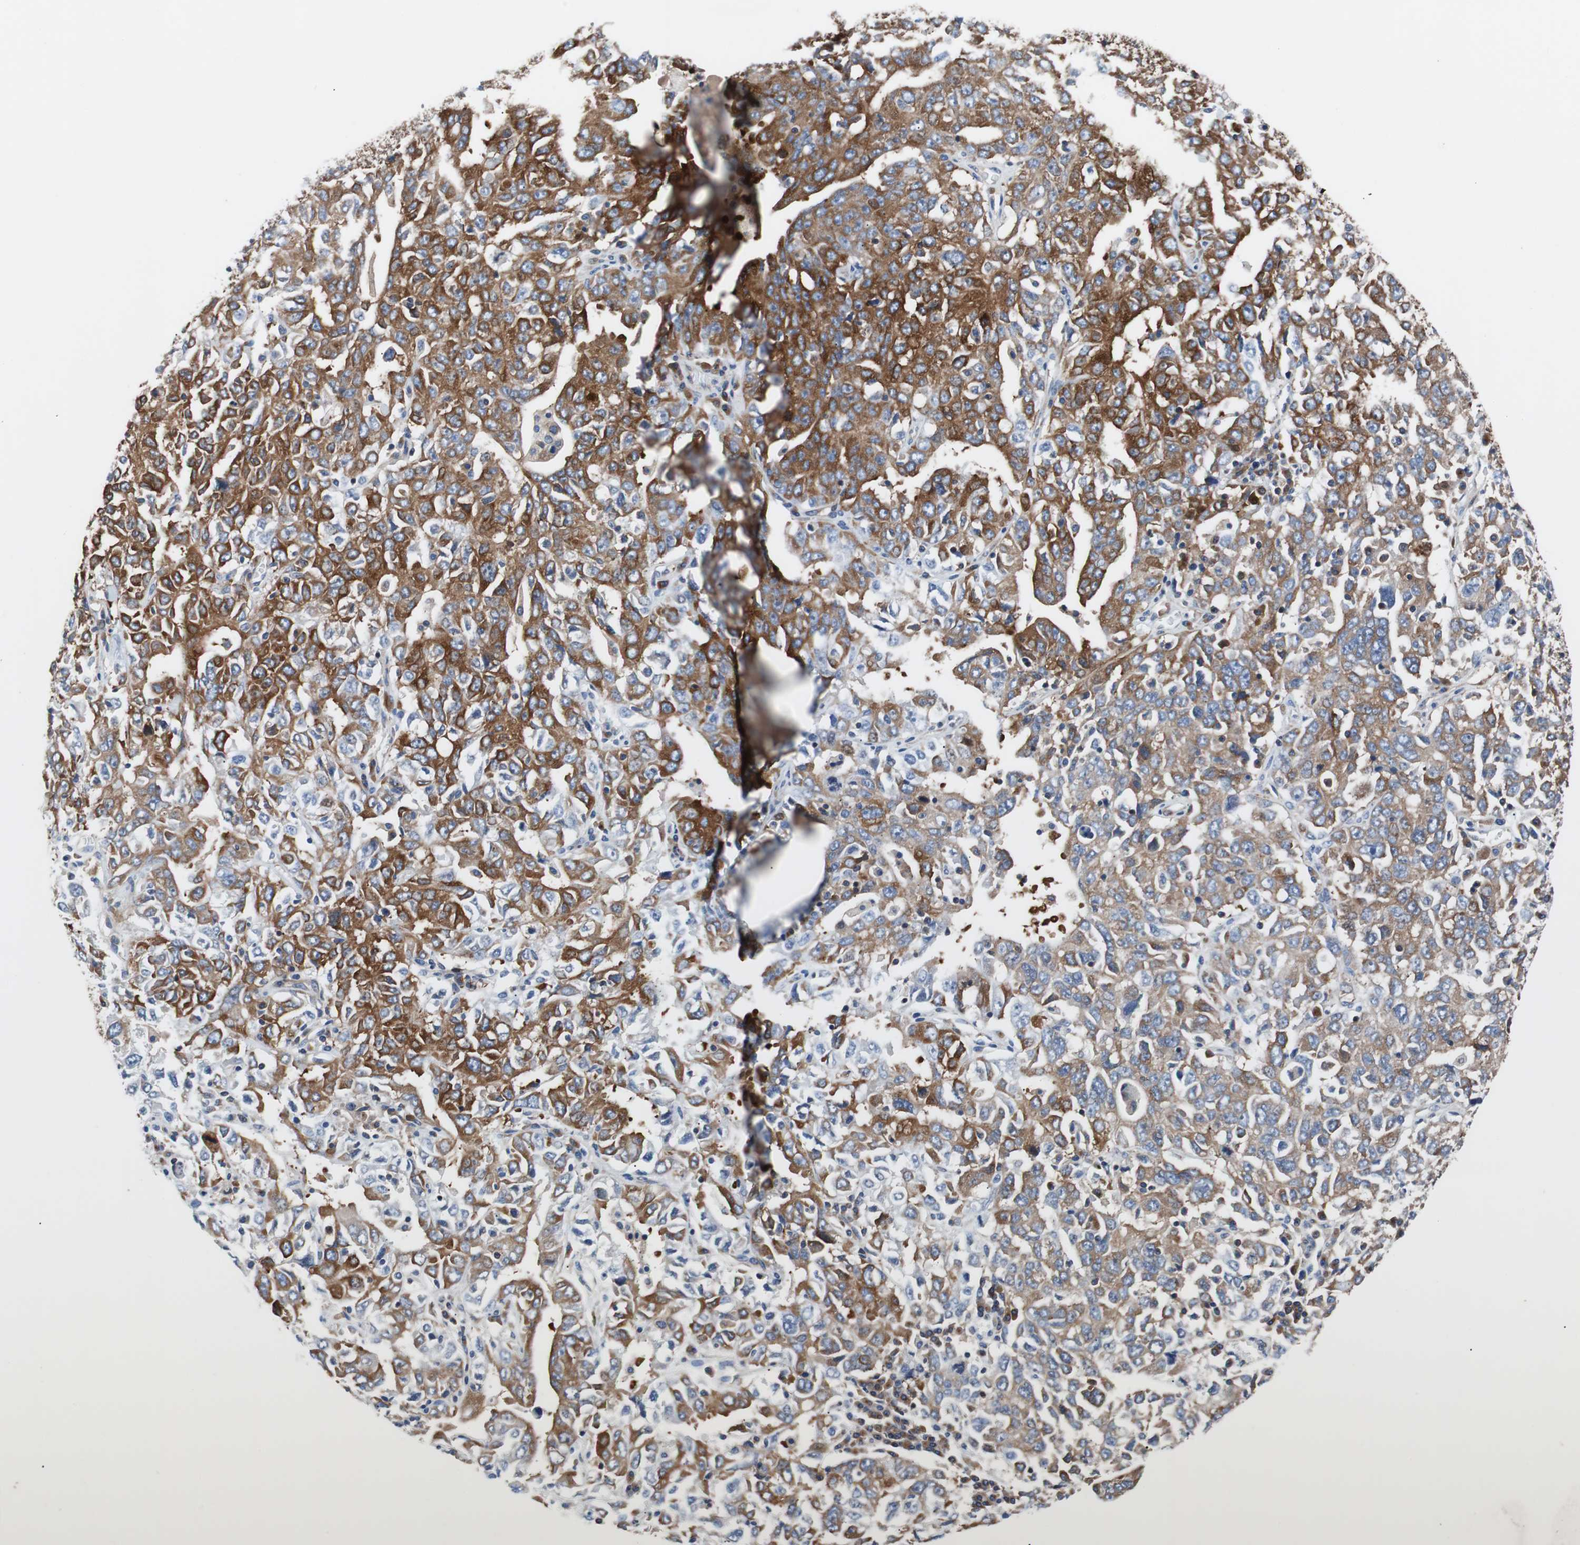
{"staining": {"intensity": "strong", "quantity": "25%-75%", "location": "cytoplasmic/membranous"}, "tissue": "ovarian cancer", "cell_type": "Tumor cells", "image_type": "cancer", "snomed": [{"axis": "morphology", "description": "Carcinoma, endometroid"}, {"axis": "topography", "description": "Ovary"}], "caption": "Ovarian endometroid carcinoma was stained to show a protein in brown. There is high levels of strong cytoplasmic/membranous staining in about 25%-75% of tumor cells.", "gene": "GYS1", "patient": {"sex": "female", "age": 62}}